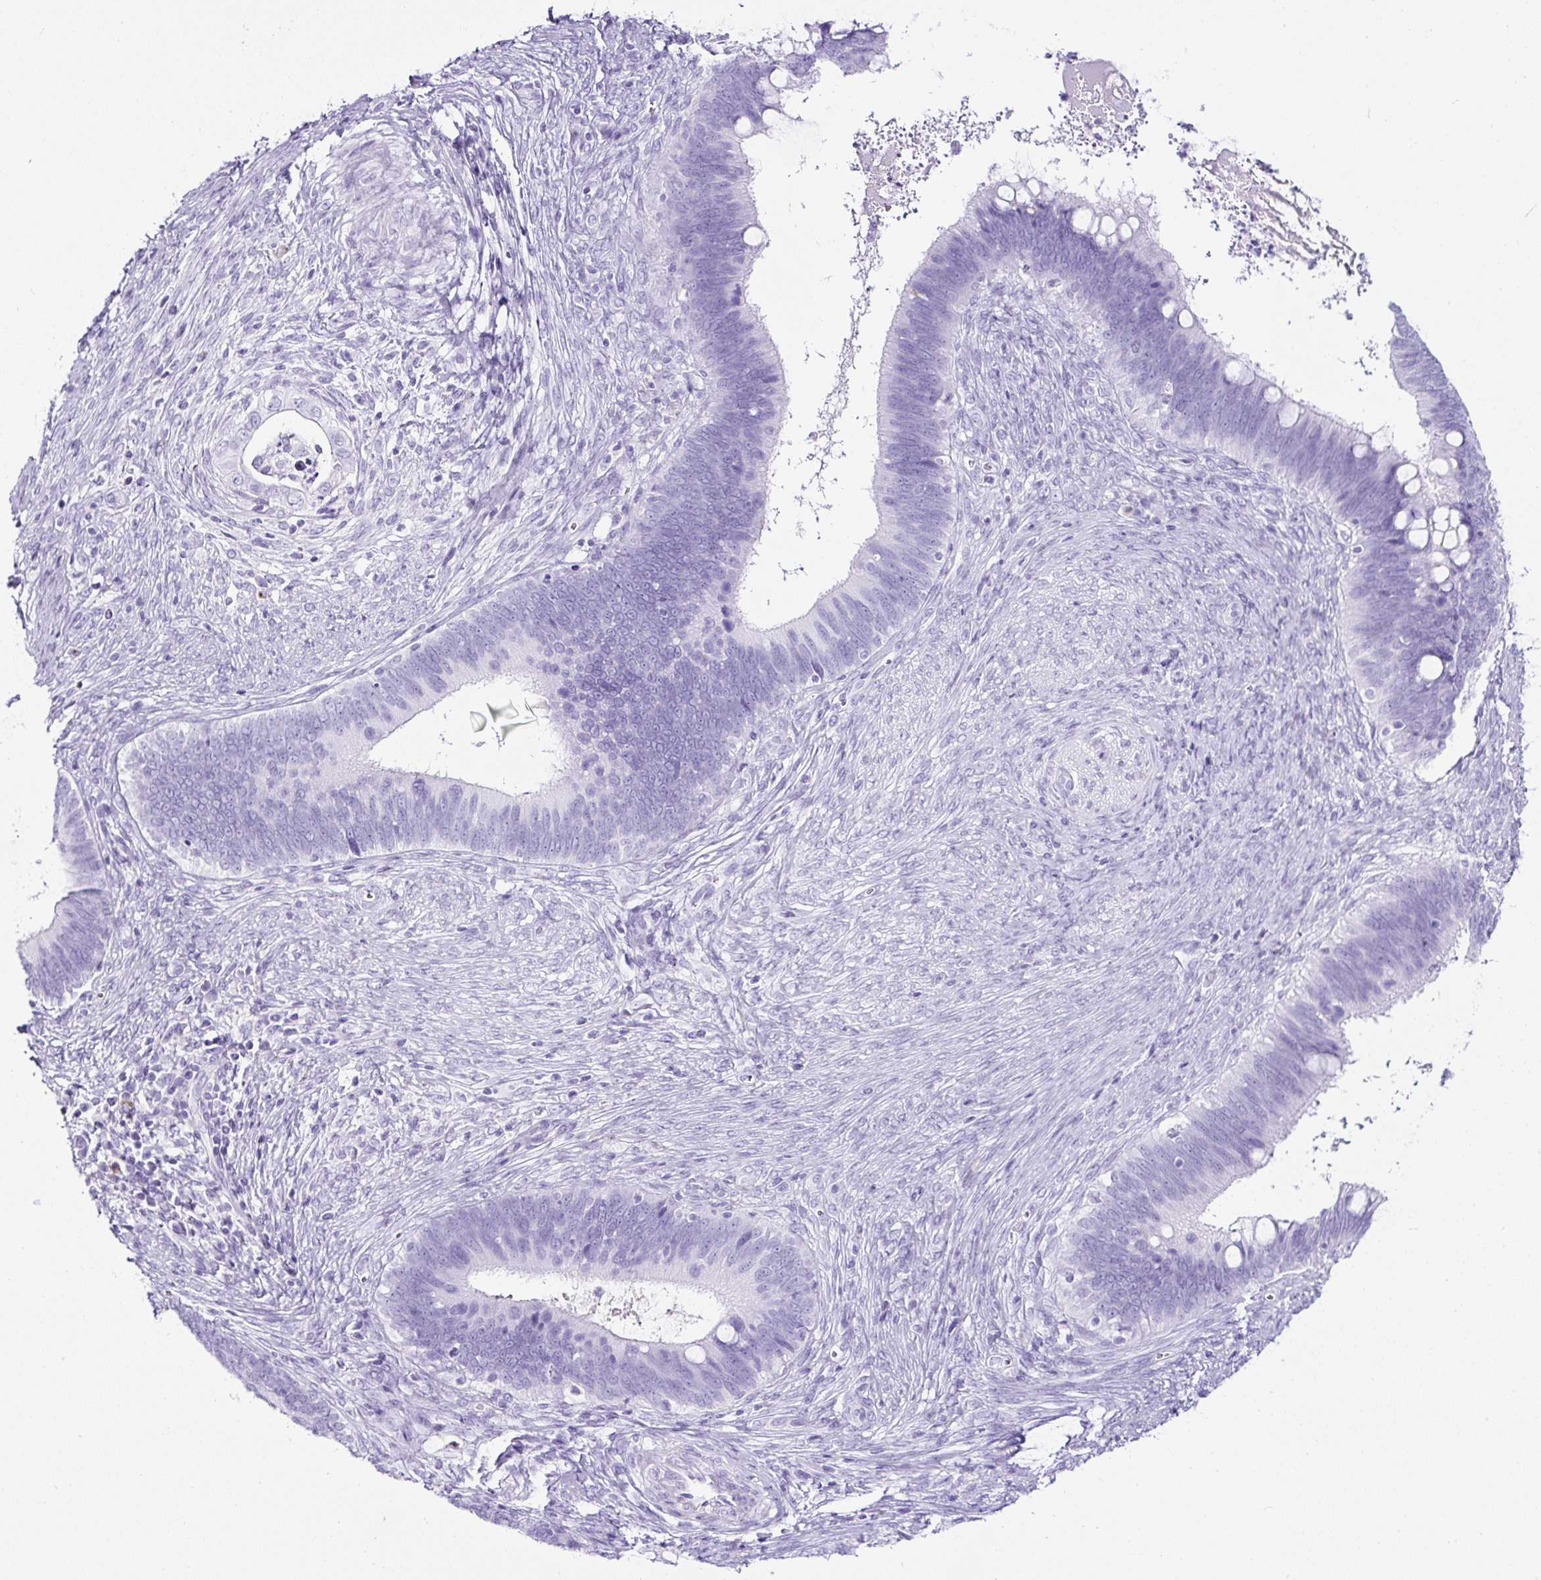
{"staining": {"intensity": "negative", "quantity": "none", "location": "none"}, "tissue": "cervical cancer", "cell_type": "Tumor cells", "image_type": "cancer", "snomed": [{"axis": "morphology", "description": "Adenocarcinoma, NOS"}, {"axis": "topography", "description": "Cervix"}], "caption": "An immunohistochemistry (IHC) micrograph of adenocarcinoma (cervical) is shown. There is no staining in tumor cells of adenocarcinoma (cervical). (DAB immunohistochemistry visualized using brightfield microscopy, high magnification).", "gene": "TMEM200B", "patient": {"sex": "female", "age": 42}}